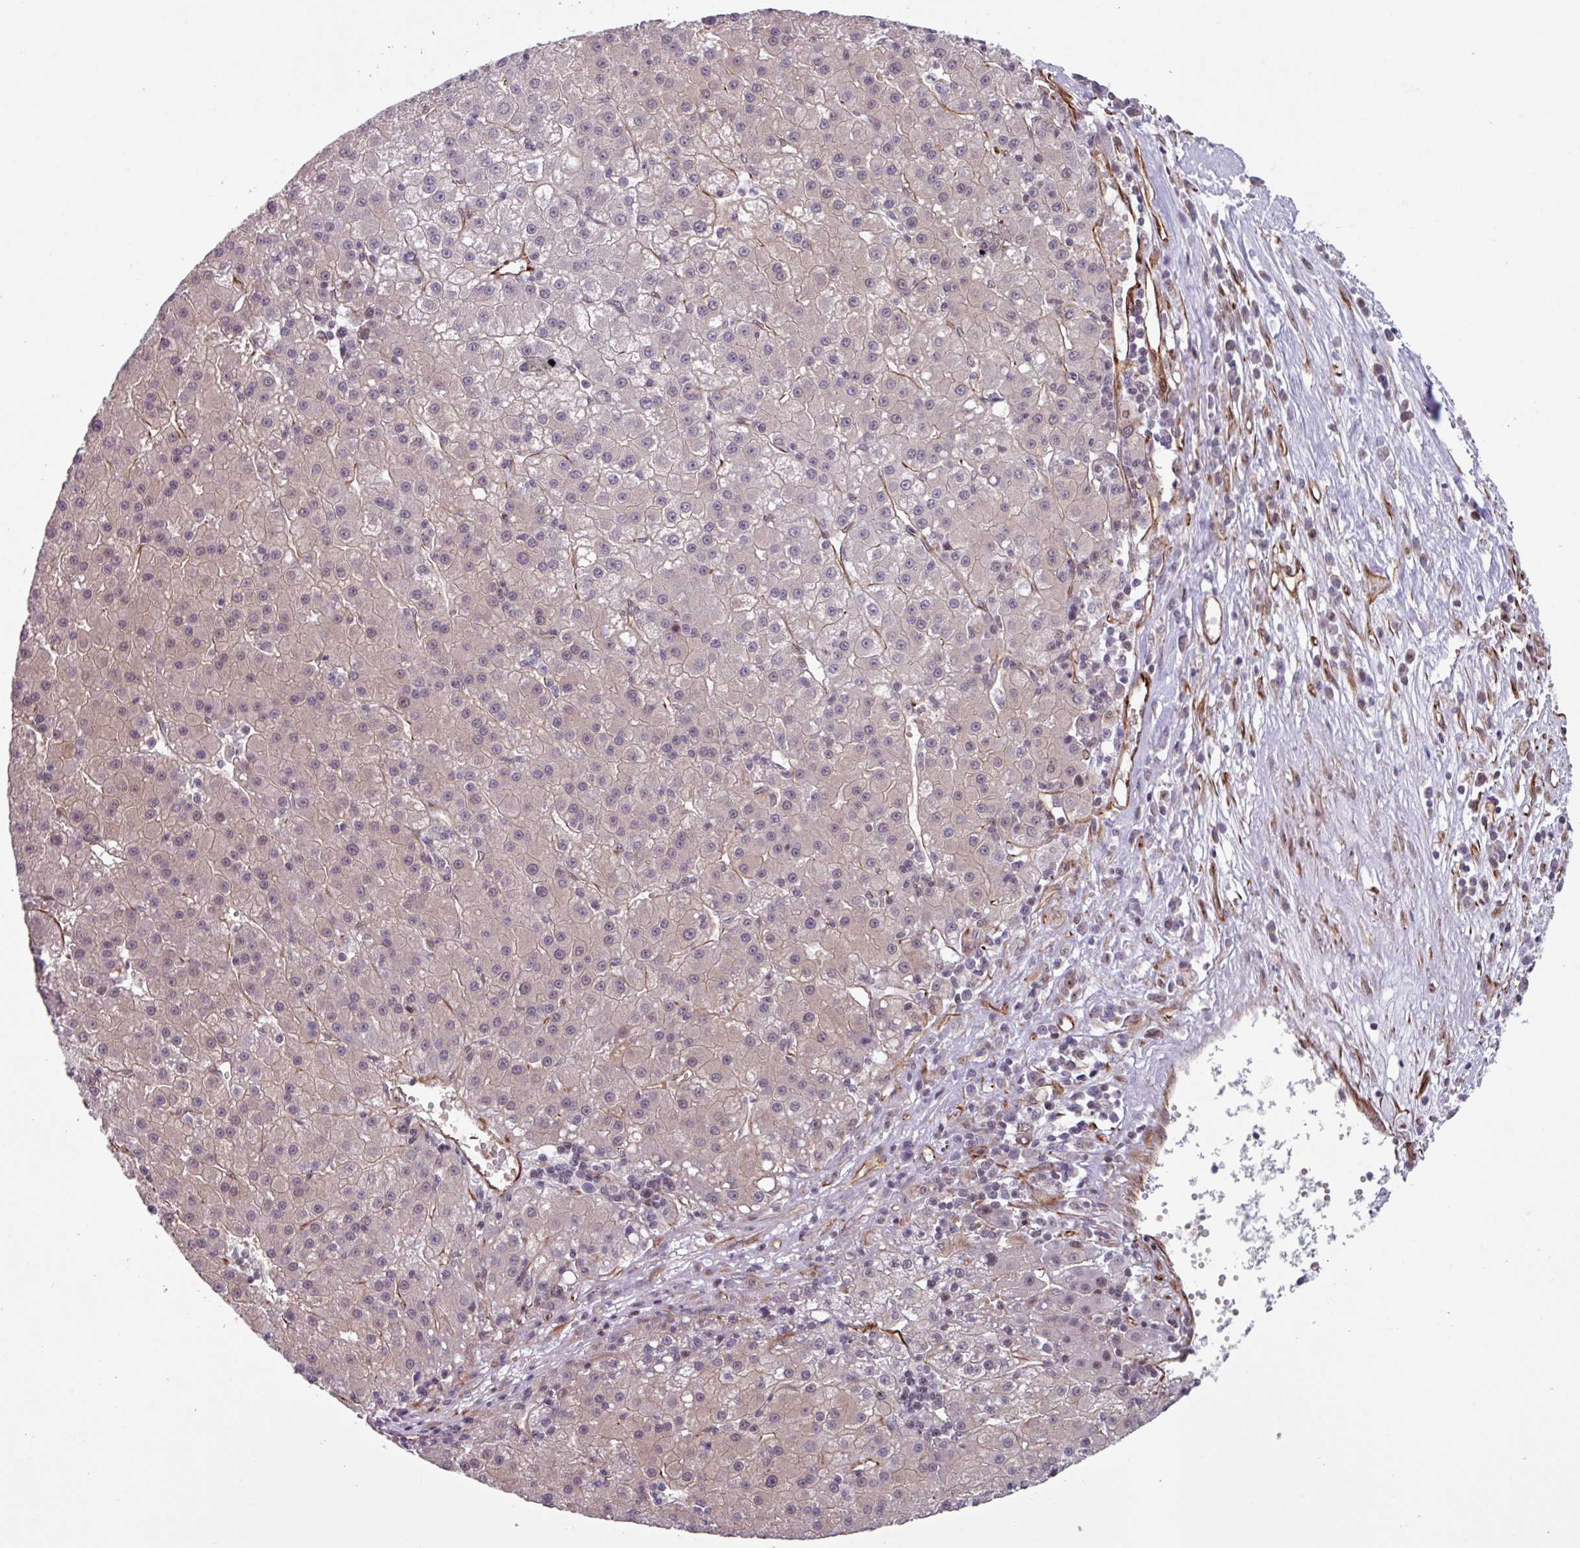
{"staining": {"intensity": "weak", "quantity": "<25%", "location": "nuclear"}, "tissue": "liver cancer", "cell_type": "Tumor cells", "image_type": "cancer", "snomed": [{"axis": "morphology", "description": "Carcinoma, Hepatocellular, NOS"}, {"axis": "topography", "description": "Liver"}], "caption": "Immunohistochemistry (IHC) of liver cancer (hepatocellular carcinoma) shows no expression in tumor cells.", "gene": "CHD3", "patient": {"sex": "male", "age": 76}}